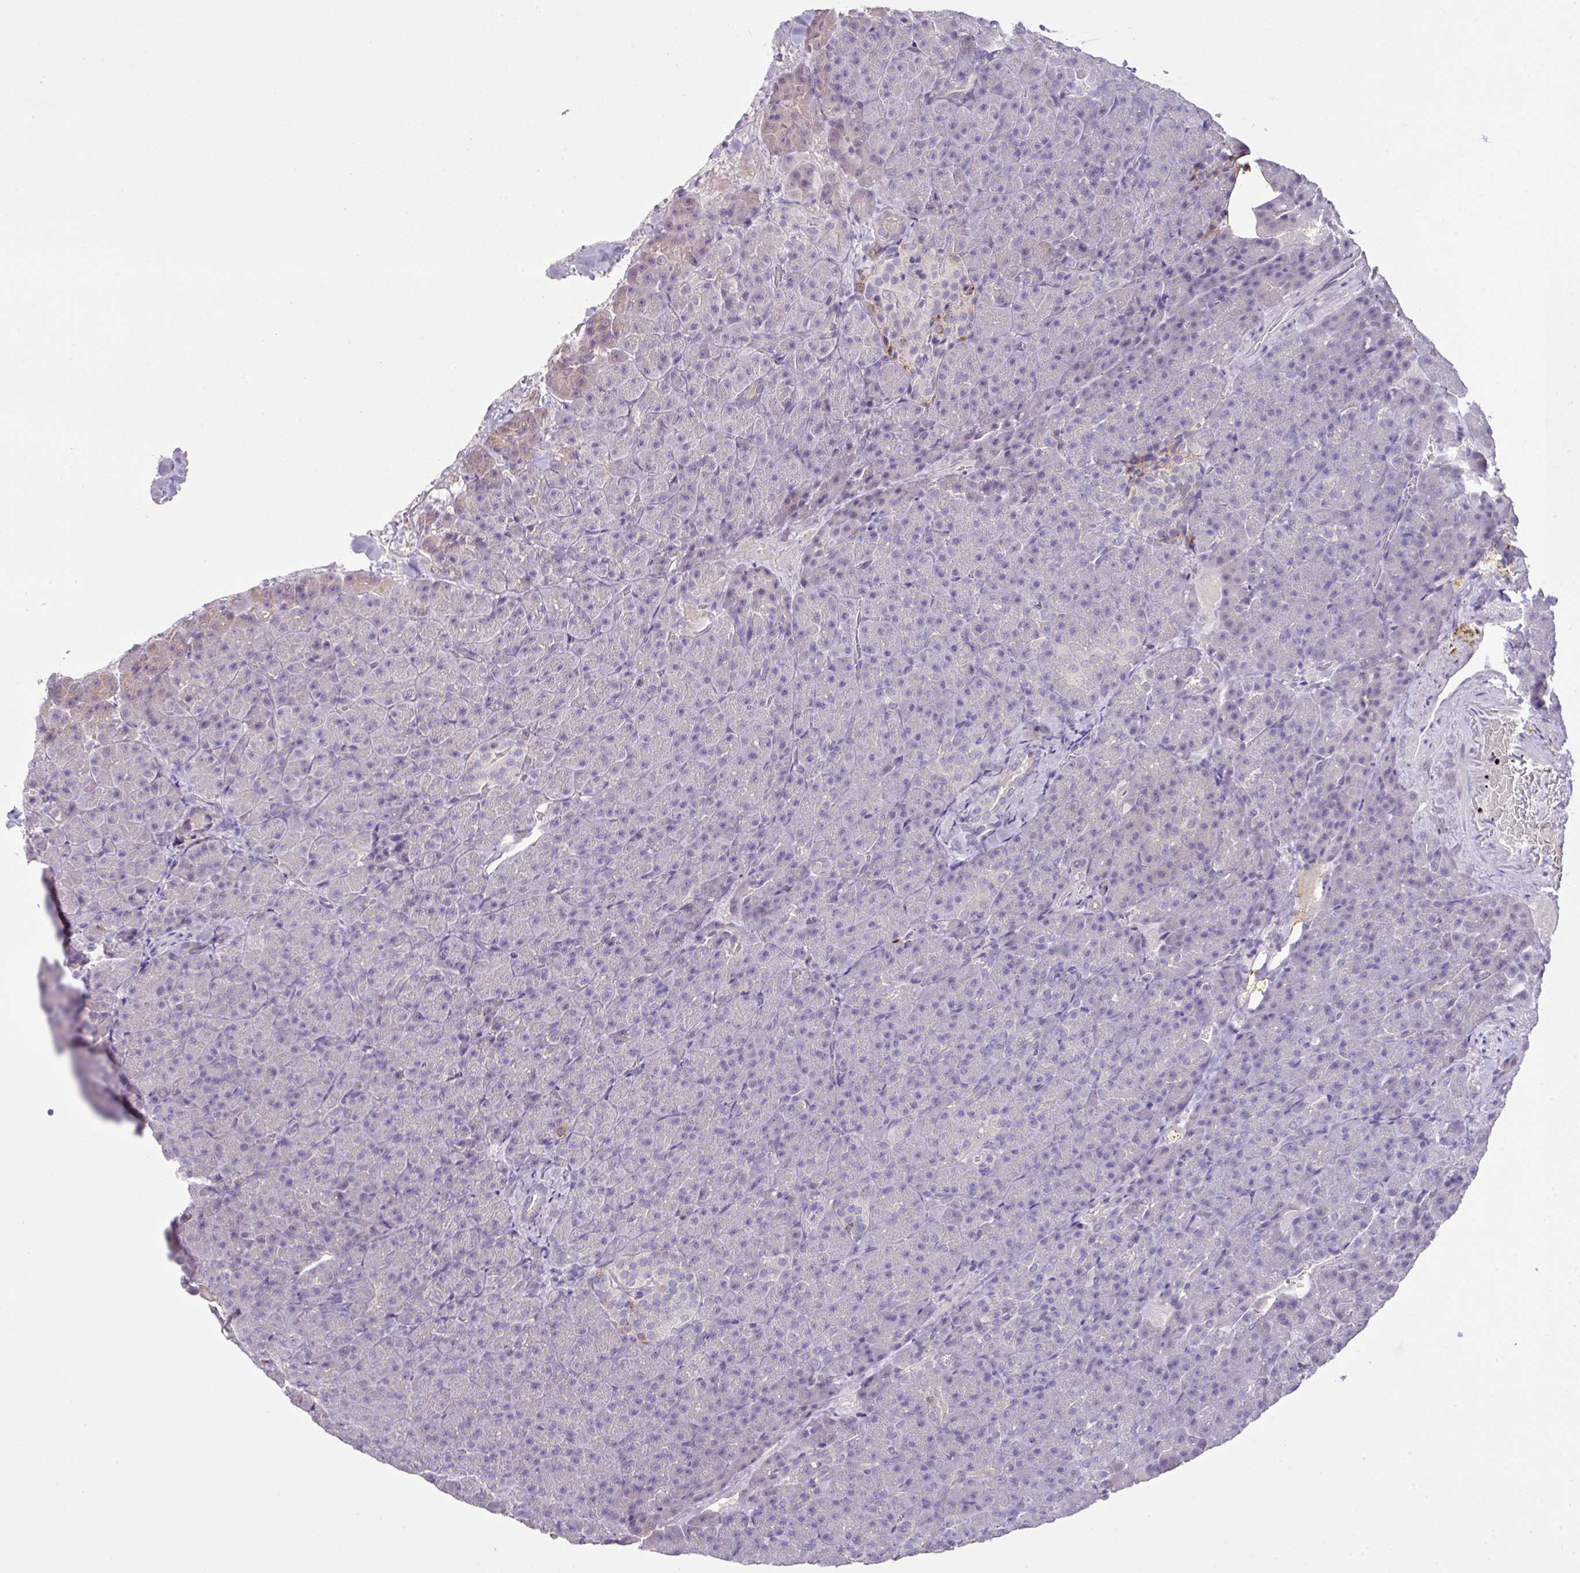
{"staining": {"intensity": "negative", "quantity": "none", "location": "none"}, "tissue": "pancreas", "cell_type": "Exocrine glandular cells", "image_type": "normal", "snomed": [{"axis": "morphology", "description": "Normal tissue, NOS"}, {"axis": "topography", "description": "Pancreas"}], "caption": "Exocrine glandular cells show no significant staining in normal pancreas. (DAB IHC with hematoxylin counter stain).", "gene": "OR6C6", "patient": {"sex": "female", "age": 74}}